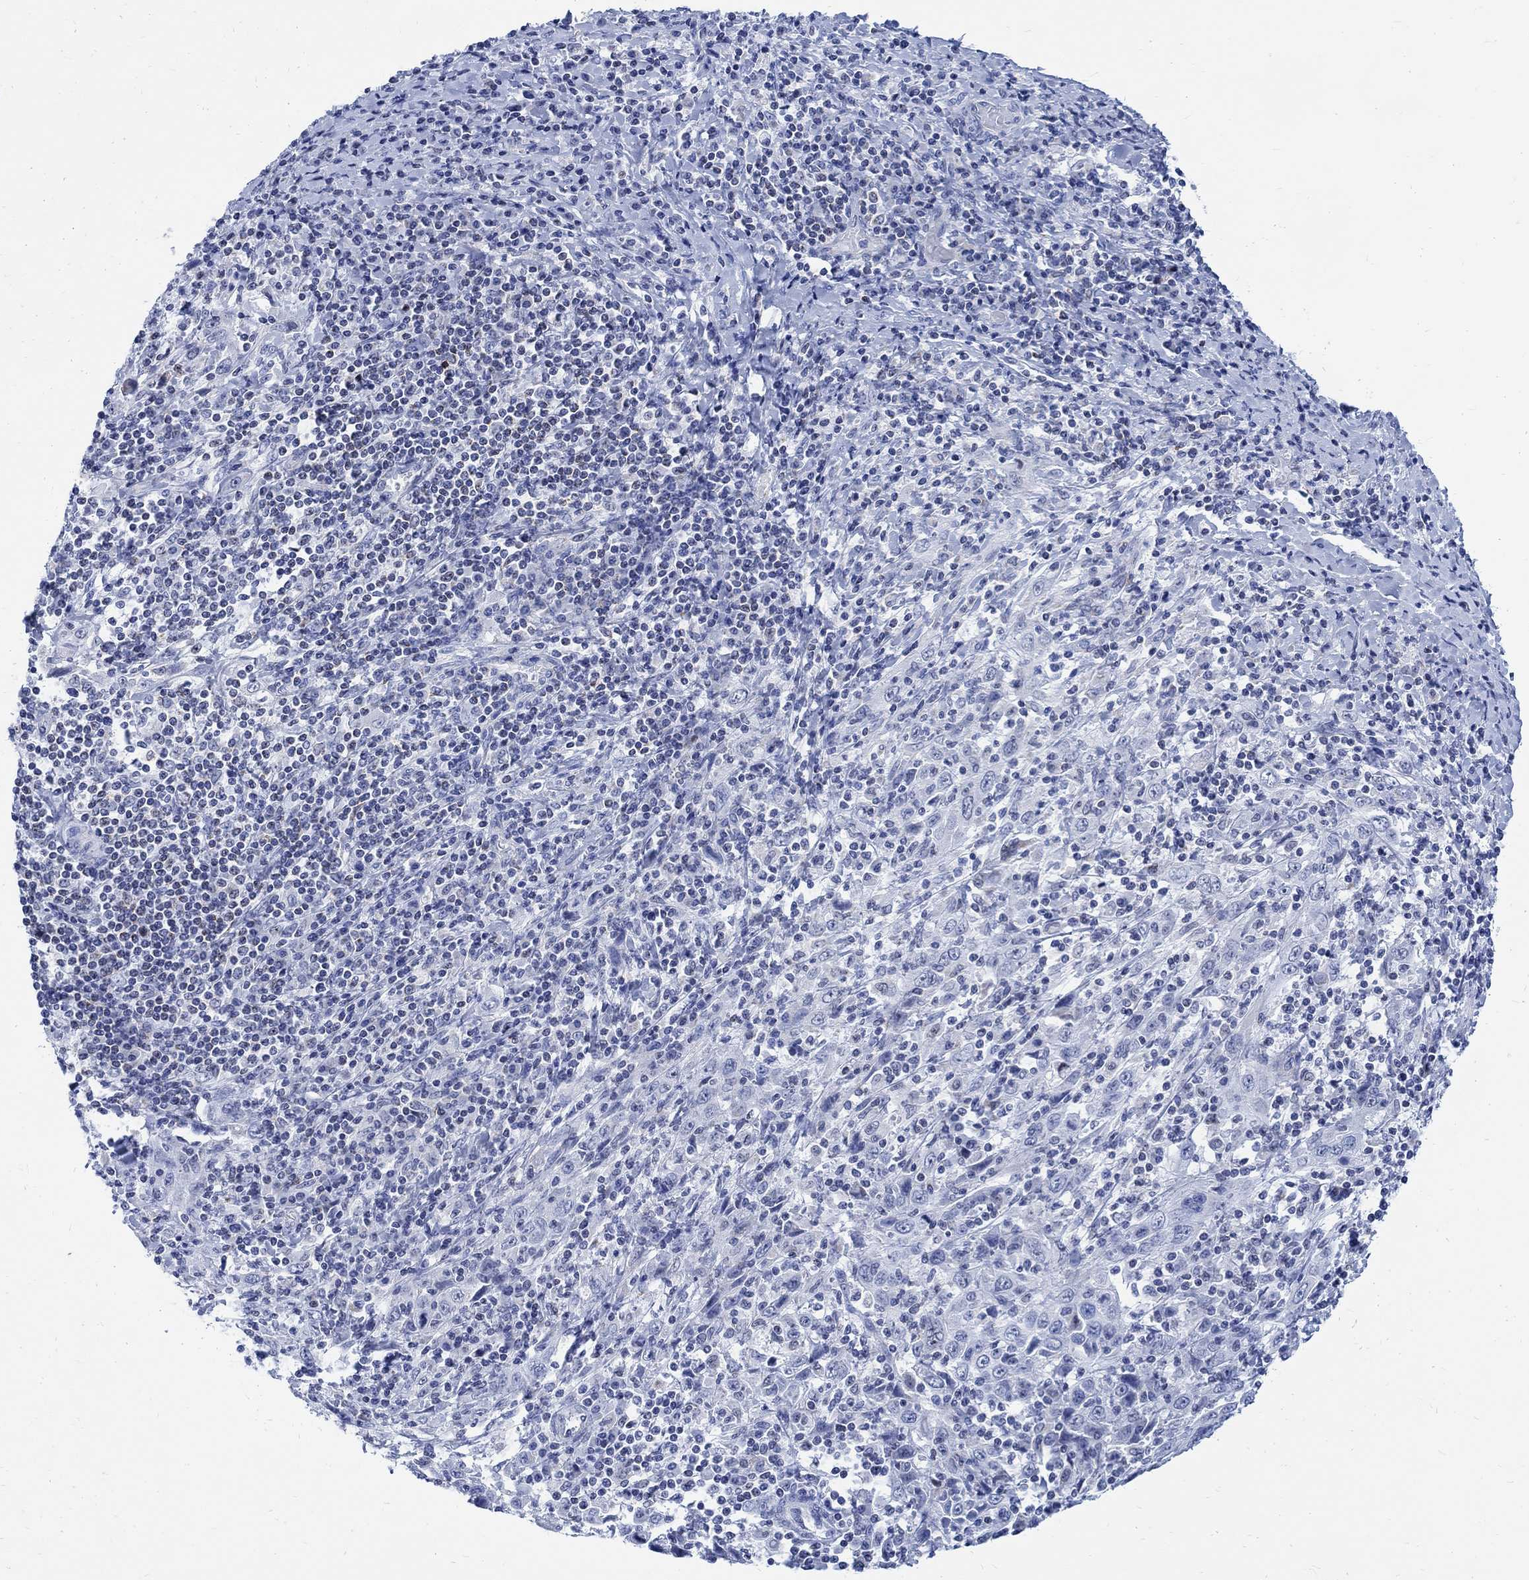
{"staining": {"intensity": "negative", "quantity": "none", "location": "none"}, "tissue": "cervical cancer", "cell_type": "Tumor cells", "image_type": "cancer", "snomed": [{"axis": "morphology", "description": "Squamous cell carcinoma, NOS"}, {"axis": "topography", "description": "Cervix"}], "caption": "IHC of cervical cancer exhibits no positivity in tumor cells. Nuclei are stained in blue.", "gene": "CPLX2", "patient": {"sex": "female", "age": 46}}